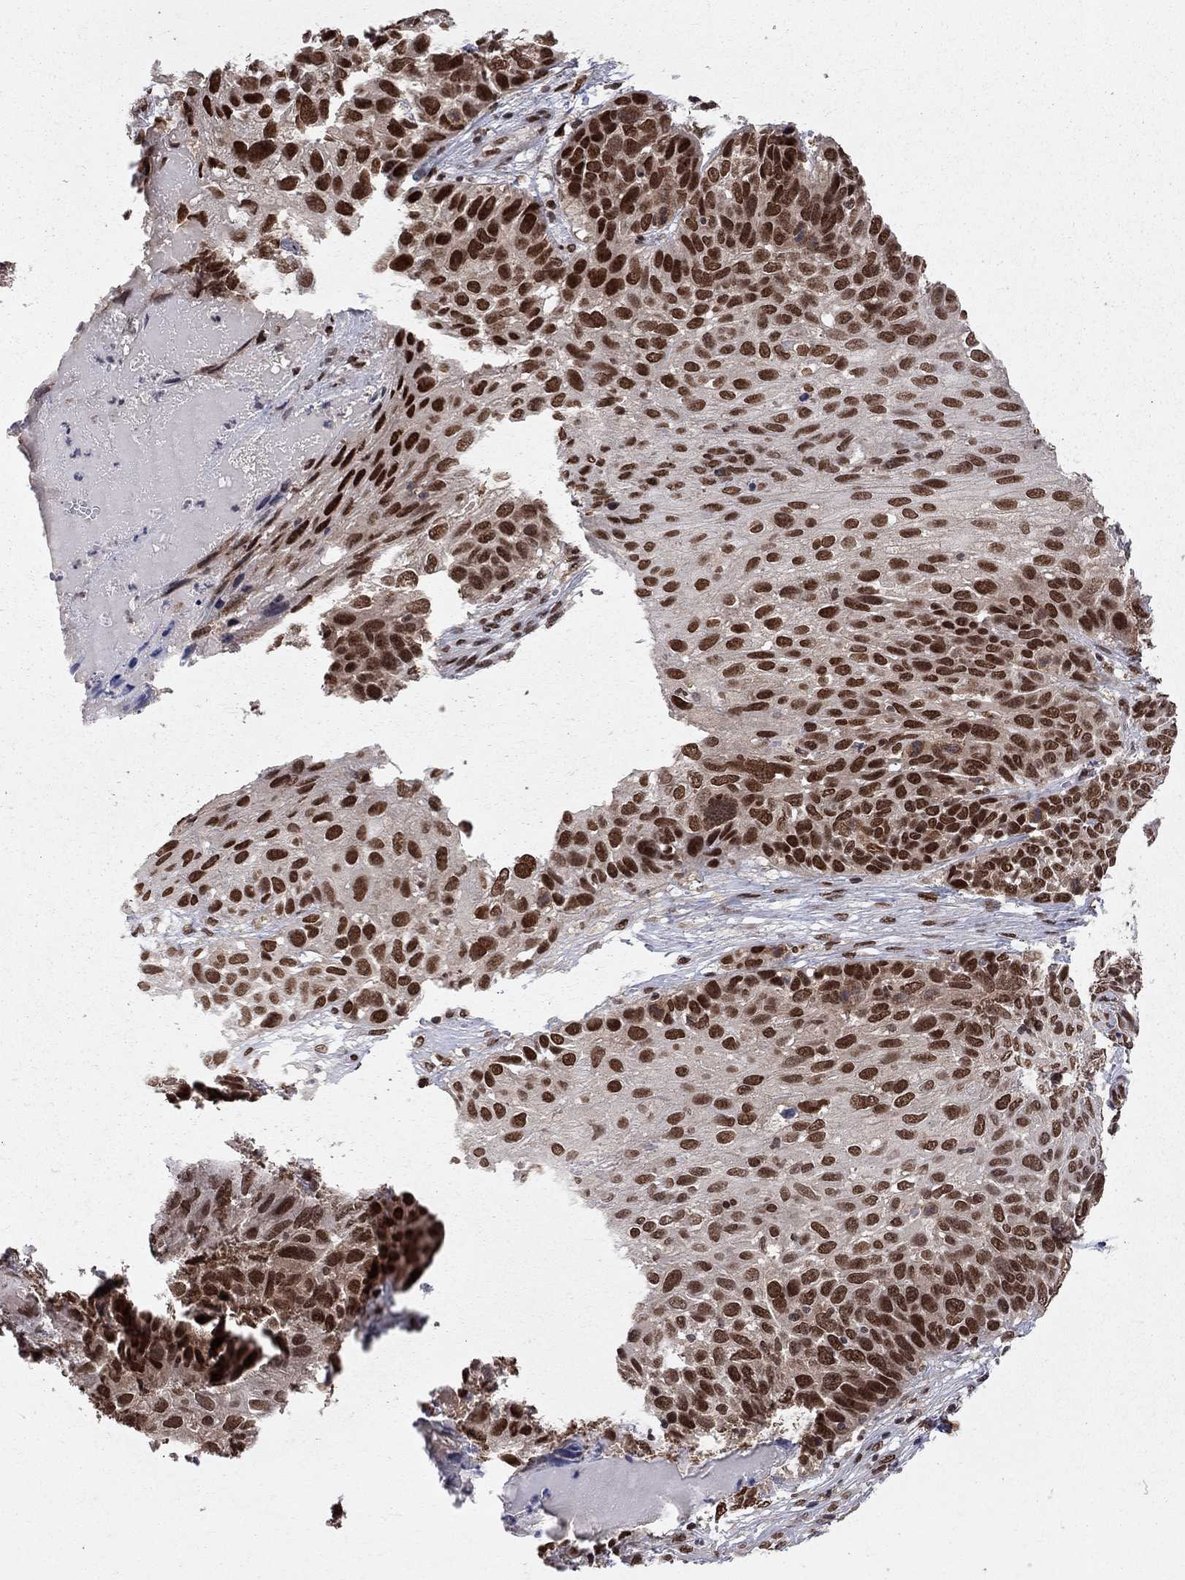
{"staining": {"intensity": "strong", "quantity": ">75%", "location": "nuclear"}, "tissue": "skin cancer", "cell_type": "Tumor cells", "image_type": "cancer", "snomed": [{"axis": "morphology", "description": "Squamous cell carcinoma, NOS"}, {"axis": "topography", "description": "Skin"}], "caption": "There is high levels of strong nuclear expression in tumor cells of squamous cell carcinoma (skin), as demonstrated by immunohistochemical staining (brown color).", "gene": "SAP30L", "patient": {"sex": "male", "age": 92}}